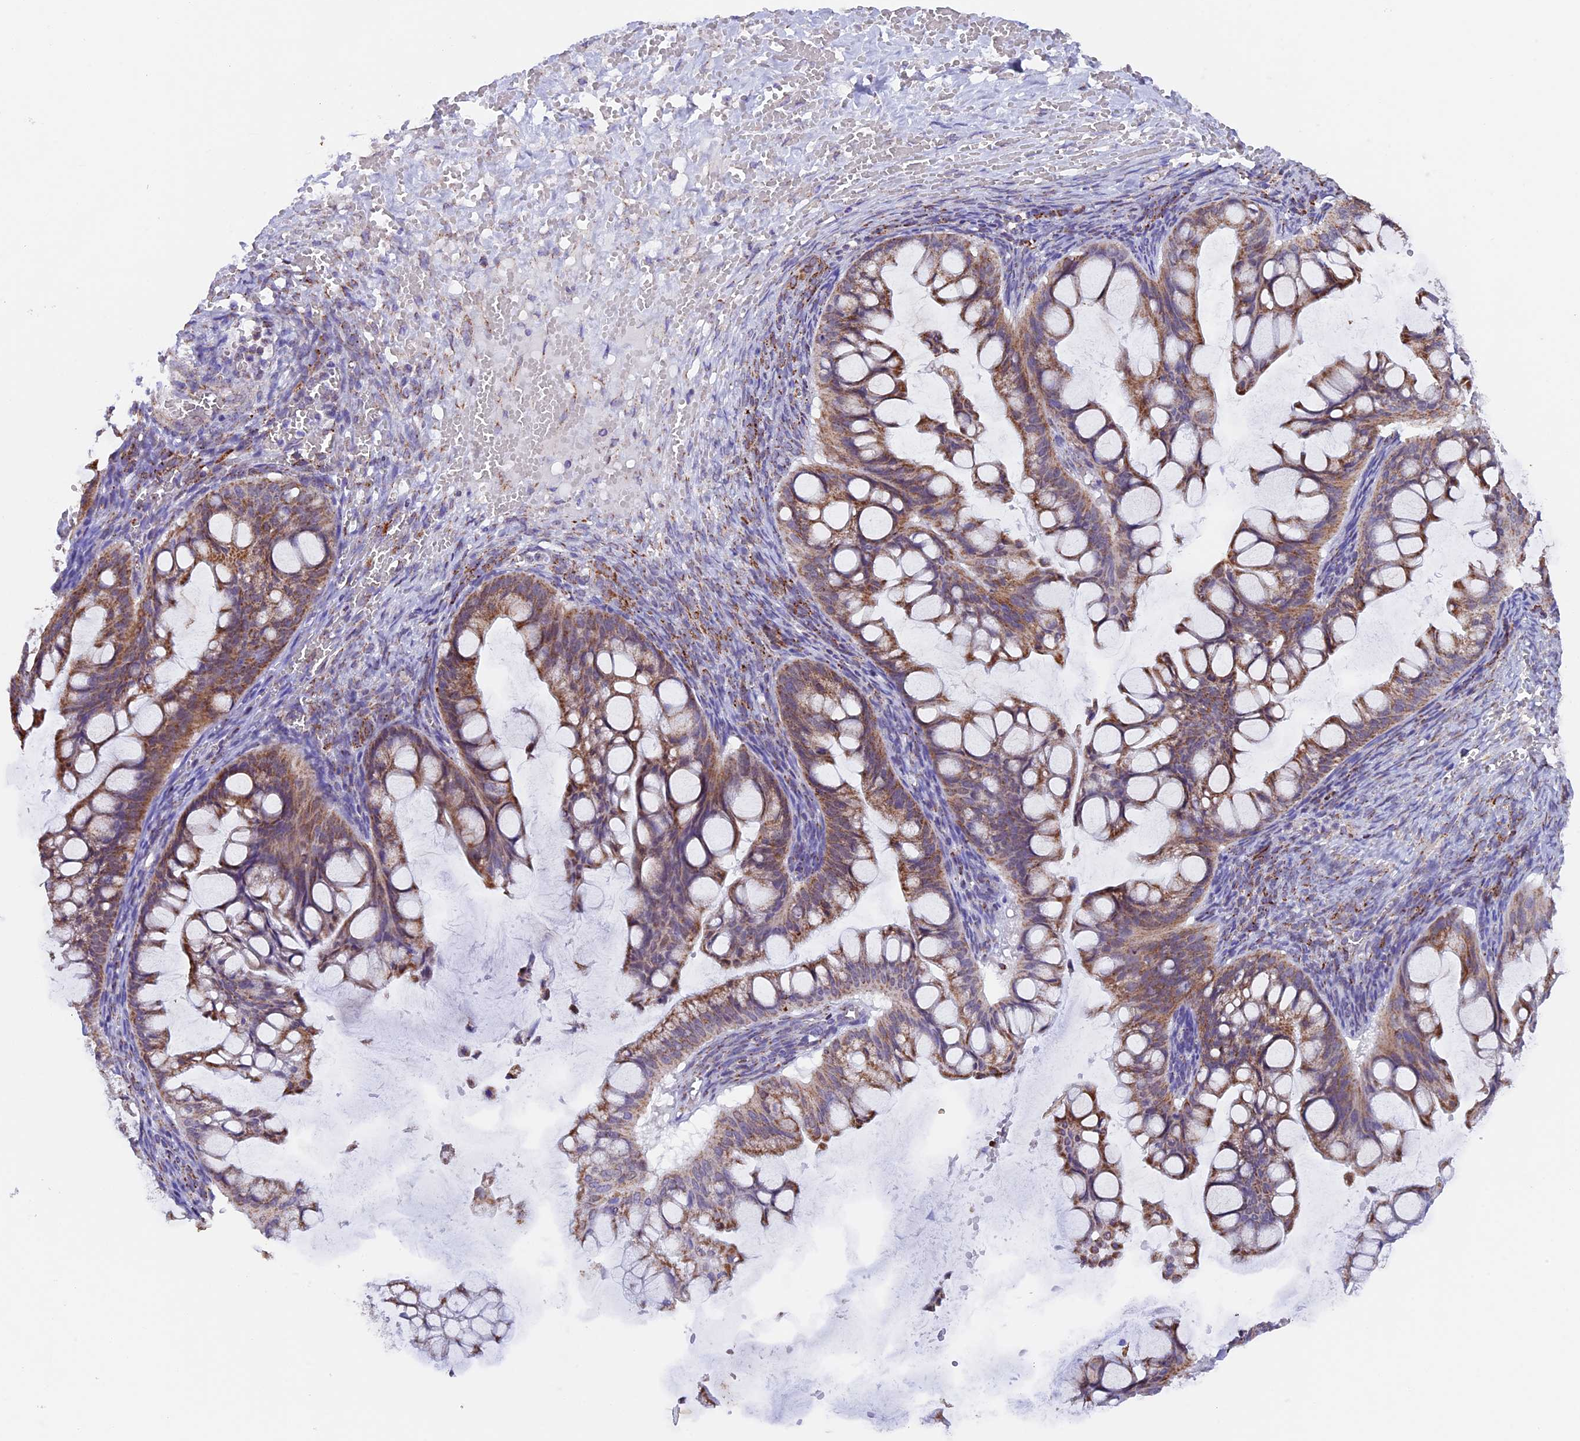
{"staining": {"intensity": "moderate", "quantity": ">75%", "location": "cytoplasmic/membranous"}, "tissue": "ovarian cancer", "cell_type": "Tumor cells", "image_type": "cancer", "snomed": [{"axis": "morphology", "description": "Cystadenocarcinoma, mucinous, NOS"}, {"axis": "topography", "description": "Ovary"}], "caption": "Mucinous cystadenocarcinoma (ovarian) stained for a protein exhibits moderate cytoplasmic/membranous positivity in tumor cells. (brown staining indicates protein expression, while blue staining denotes nuclei).", "gene": "TFAM", "patient": {"sex": "female", "age": 73}}